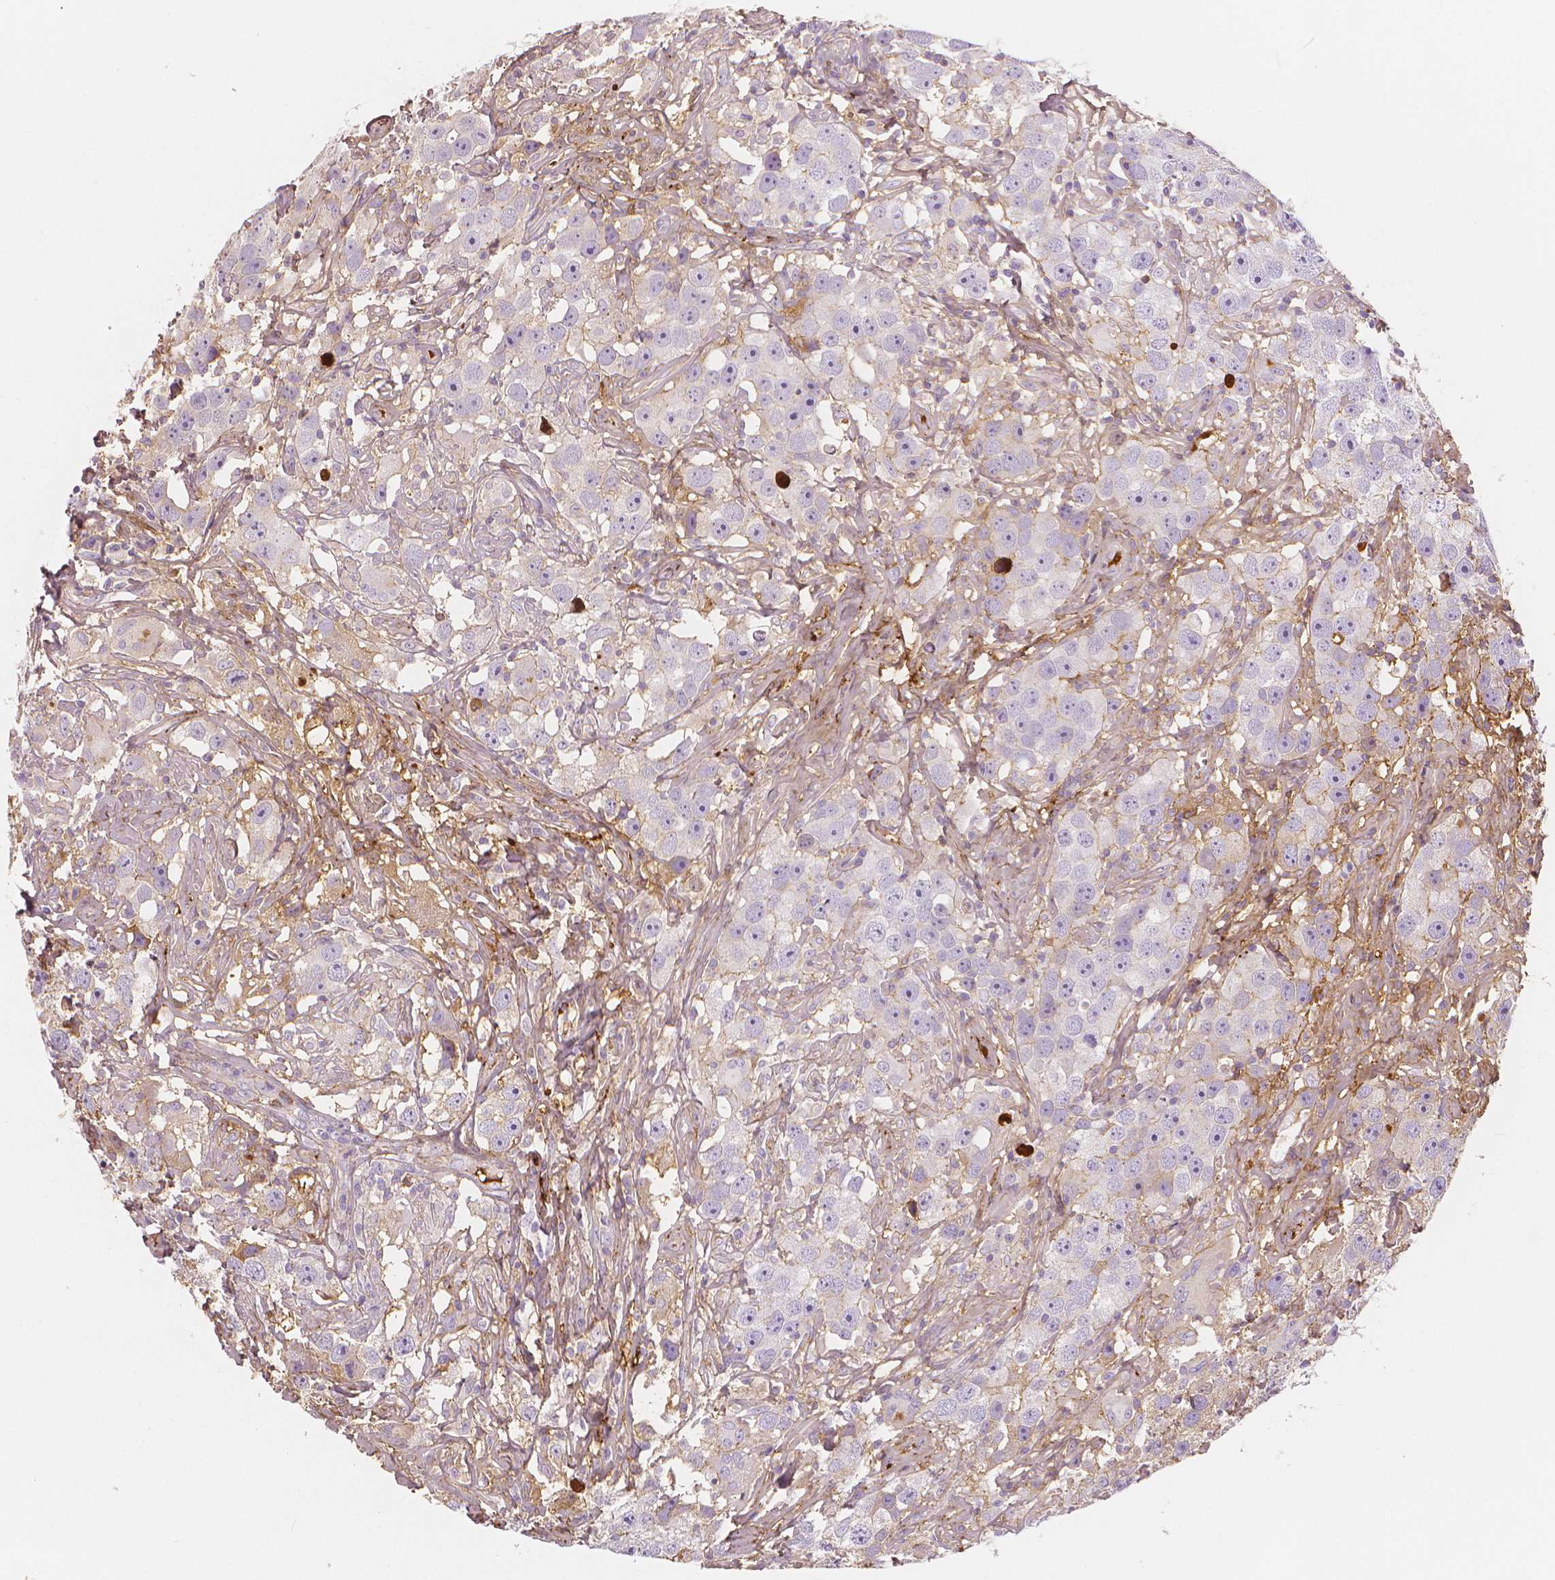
{"staining": {"intensity": "strong", "quantity": "<25%", "location": "cytoplasmic/membranous"}, "tissue": "testis cancer", "cell_type": "Tumor cells", "image_type": "cancer", "snomed": [{"axis": "morphology", "description": "Seminoma, NOS"}, {"axis": "topography", "description": "Testis"}], "caption": "An IHC micrograph of neoplastic tissue is shown. Protein staining in brown highlights strong cytoplasmic/membranous positivity in testis cancer (seminoma) within tumor cells.", "gene": "APOA4", "patient": {"sex": "male", "age": 49}}